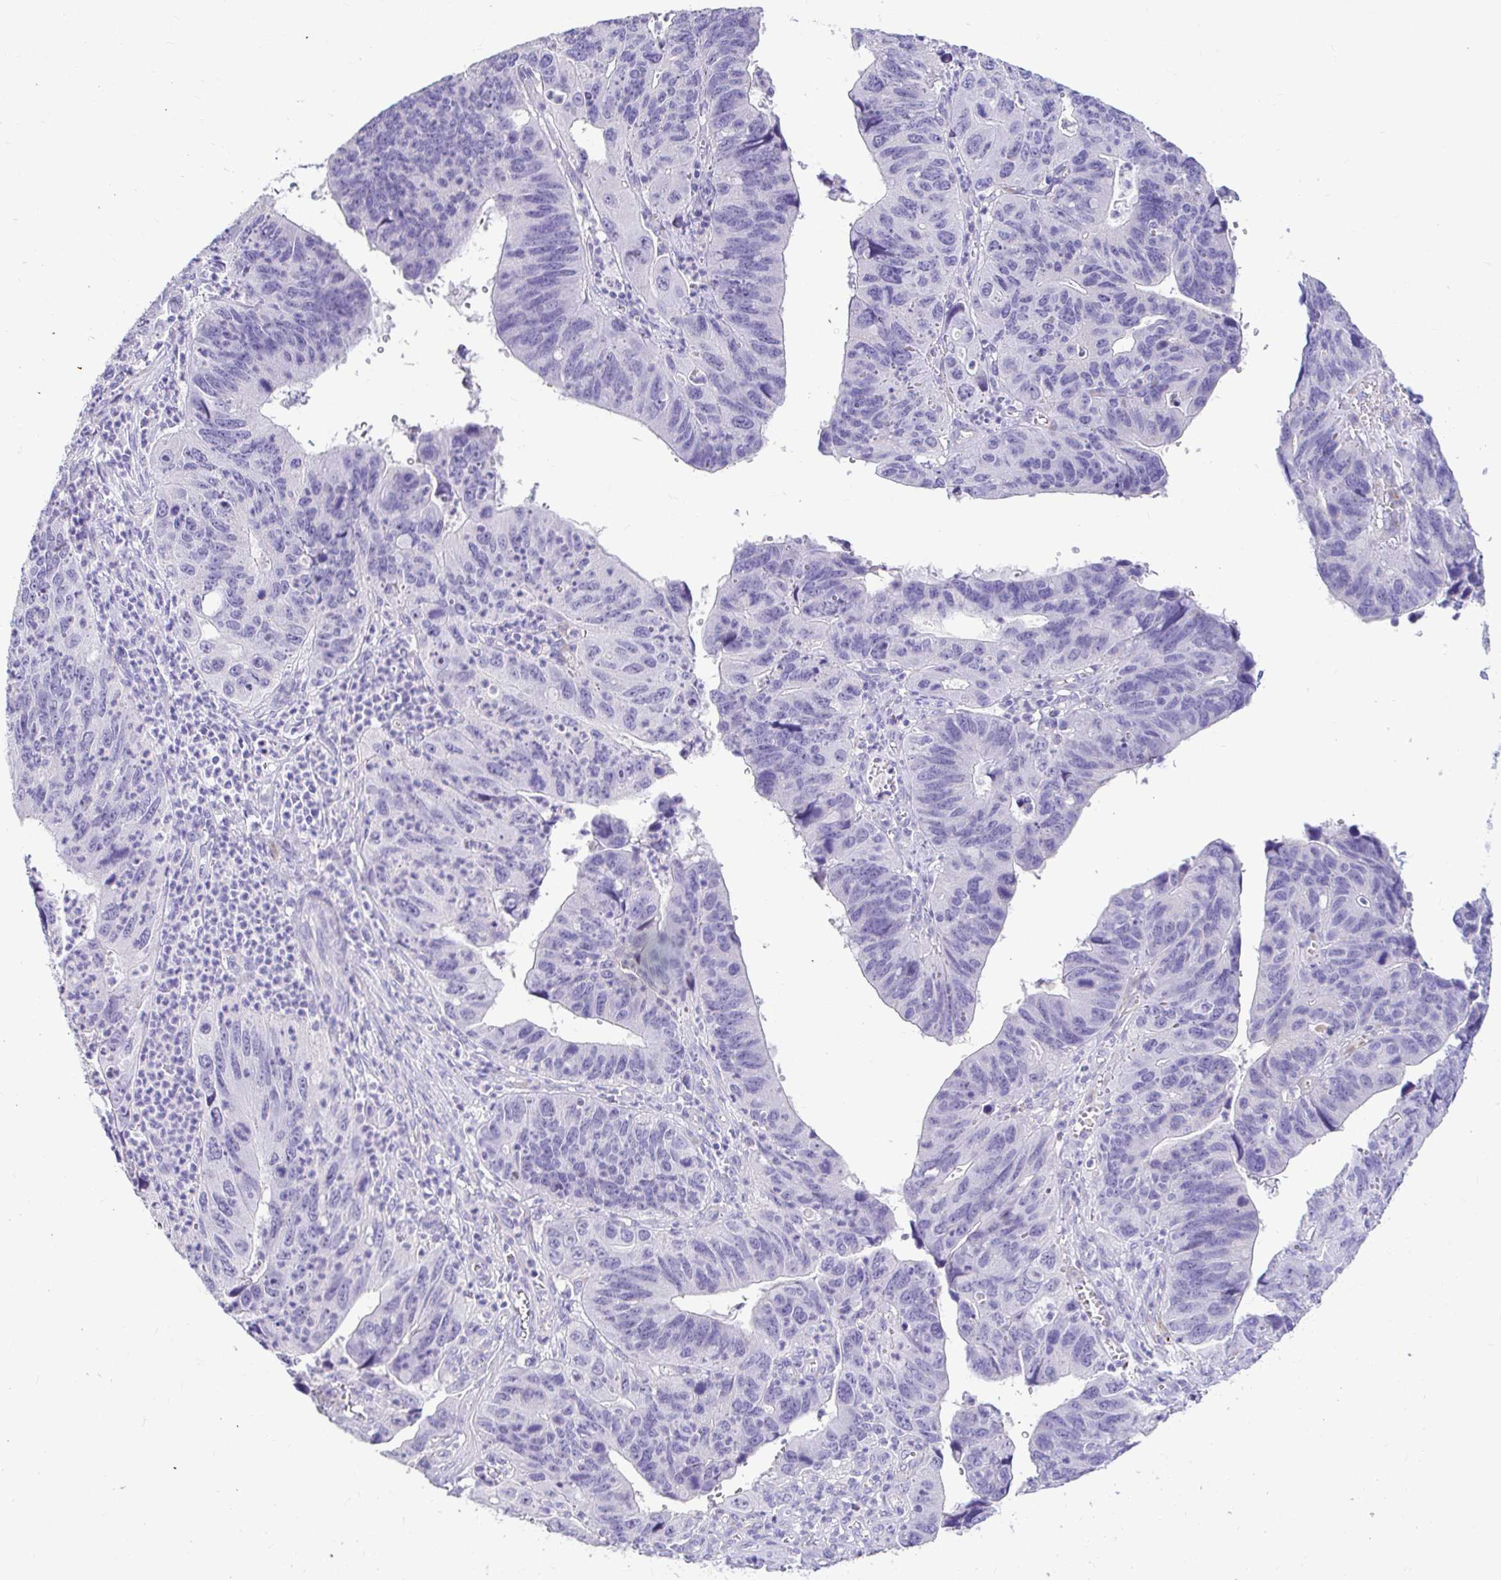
{"staining": {"intensity": "negative", "quantity": "none", "location": "none"}, "tissue": "stomach cancer", "cell_type": "Tumor cells", "image_type": "cancer", "snomed": [{"axis": "morphology", "description": "Adenocarcinoma, NOS"}, {"axis": "topography", "description": "Stomach"}], "caption": "Stomach adenocarcinoma stained for a protein using immunohistochemistry shows no staining tumor cells.", "gene": "CDO1", "patient": {"sex": "male", "age": 59}}